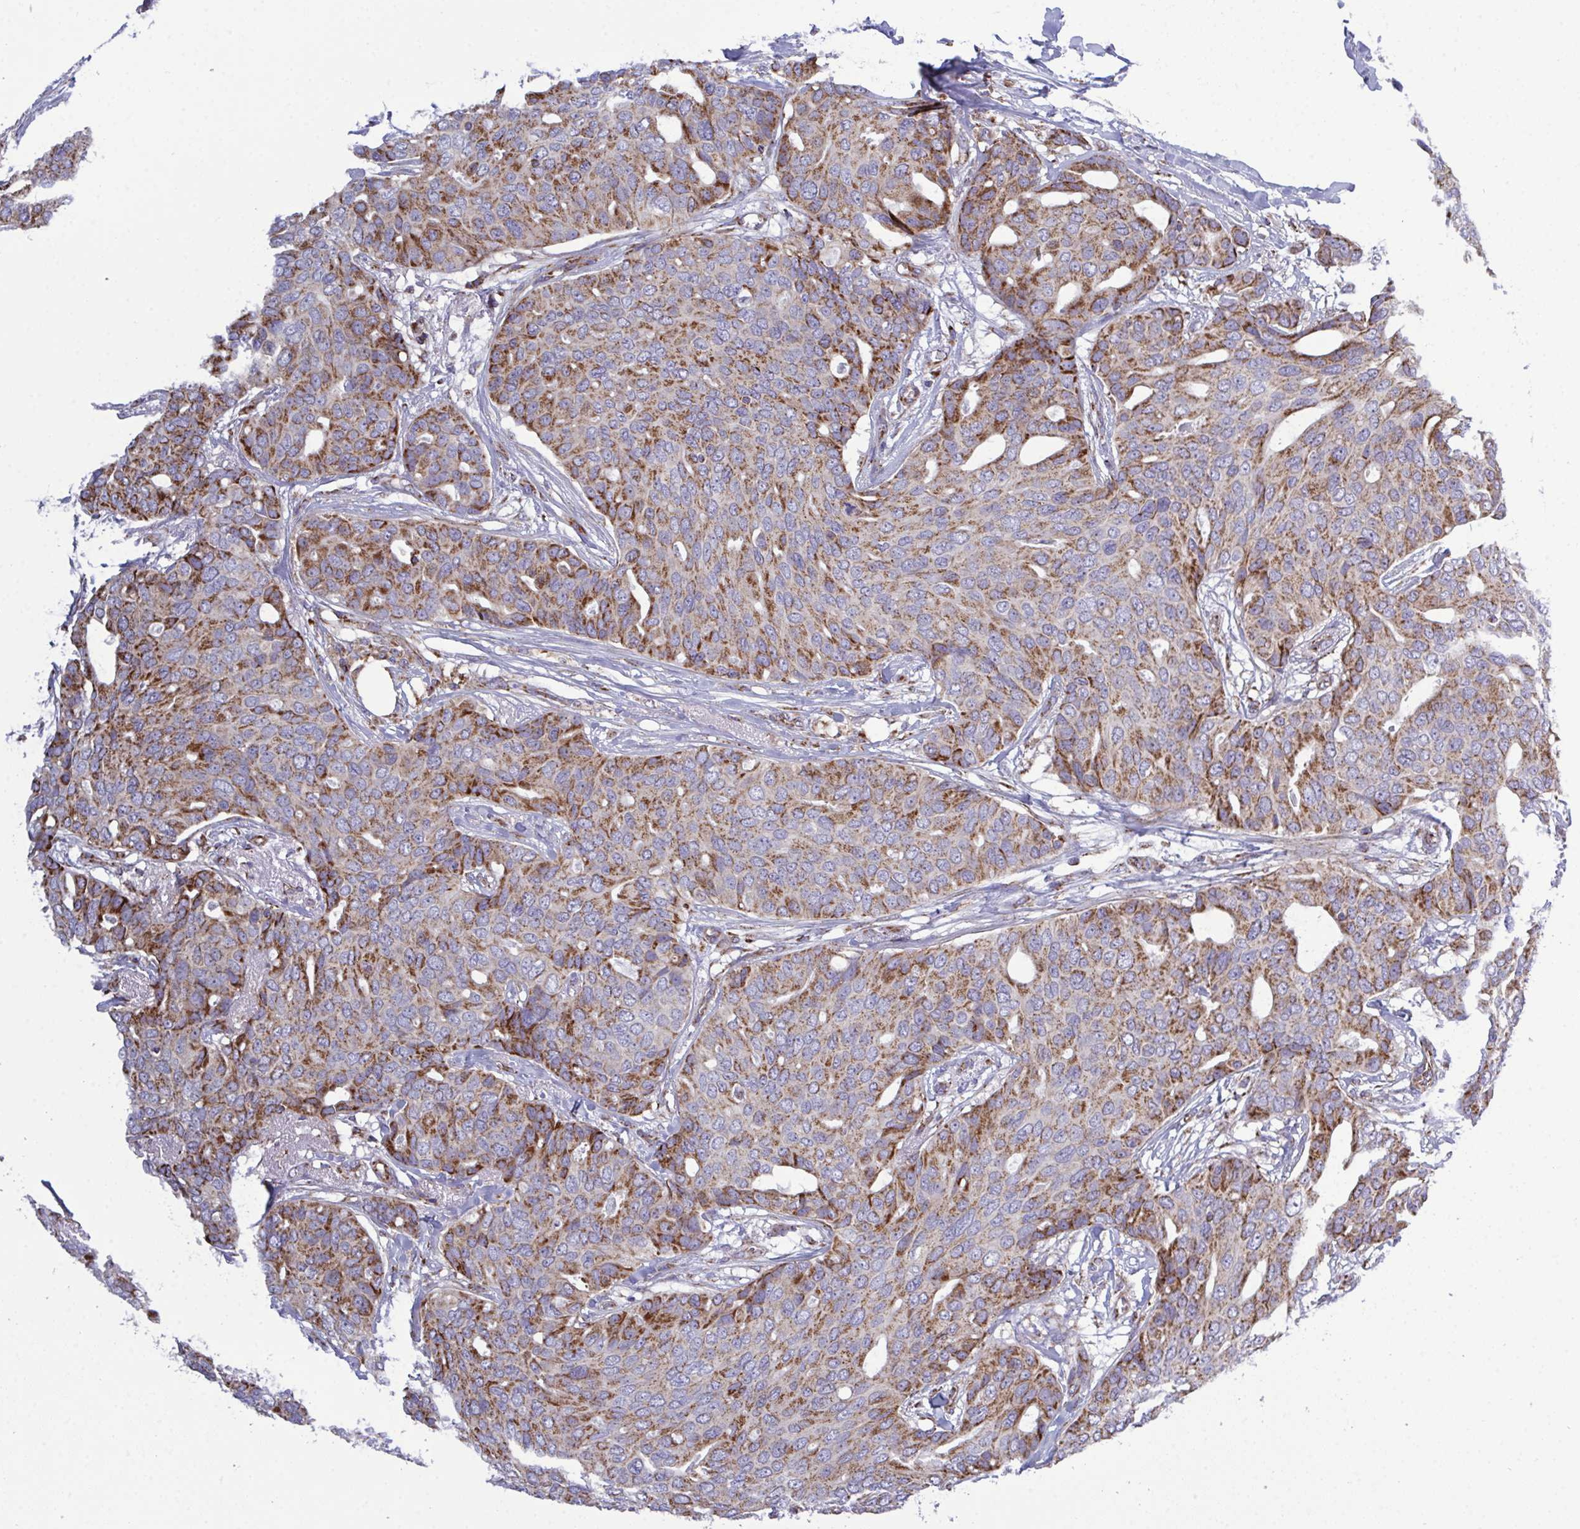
{"staining": {"intensity": "moderate", "quantity": ">75%", "location": "cytoplasmic/membranous"}, "tissue": "breast cancer", "cell_type": "Tumor cells", "image_type": "cancer", "snomed": [{"axis": "morphology", "description": "Duct carcinoma"}, {"axis": "topography", "description": "Breast"}], "caption": "Breast cancer stained with immunohistochemistry shows moderate cytoplasmic/membranous expression in about >75% of tumor cells.", "gene": "CSDE1", "patient": {"sex": "female", "age": 54}}